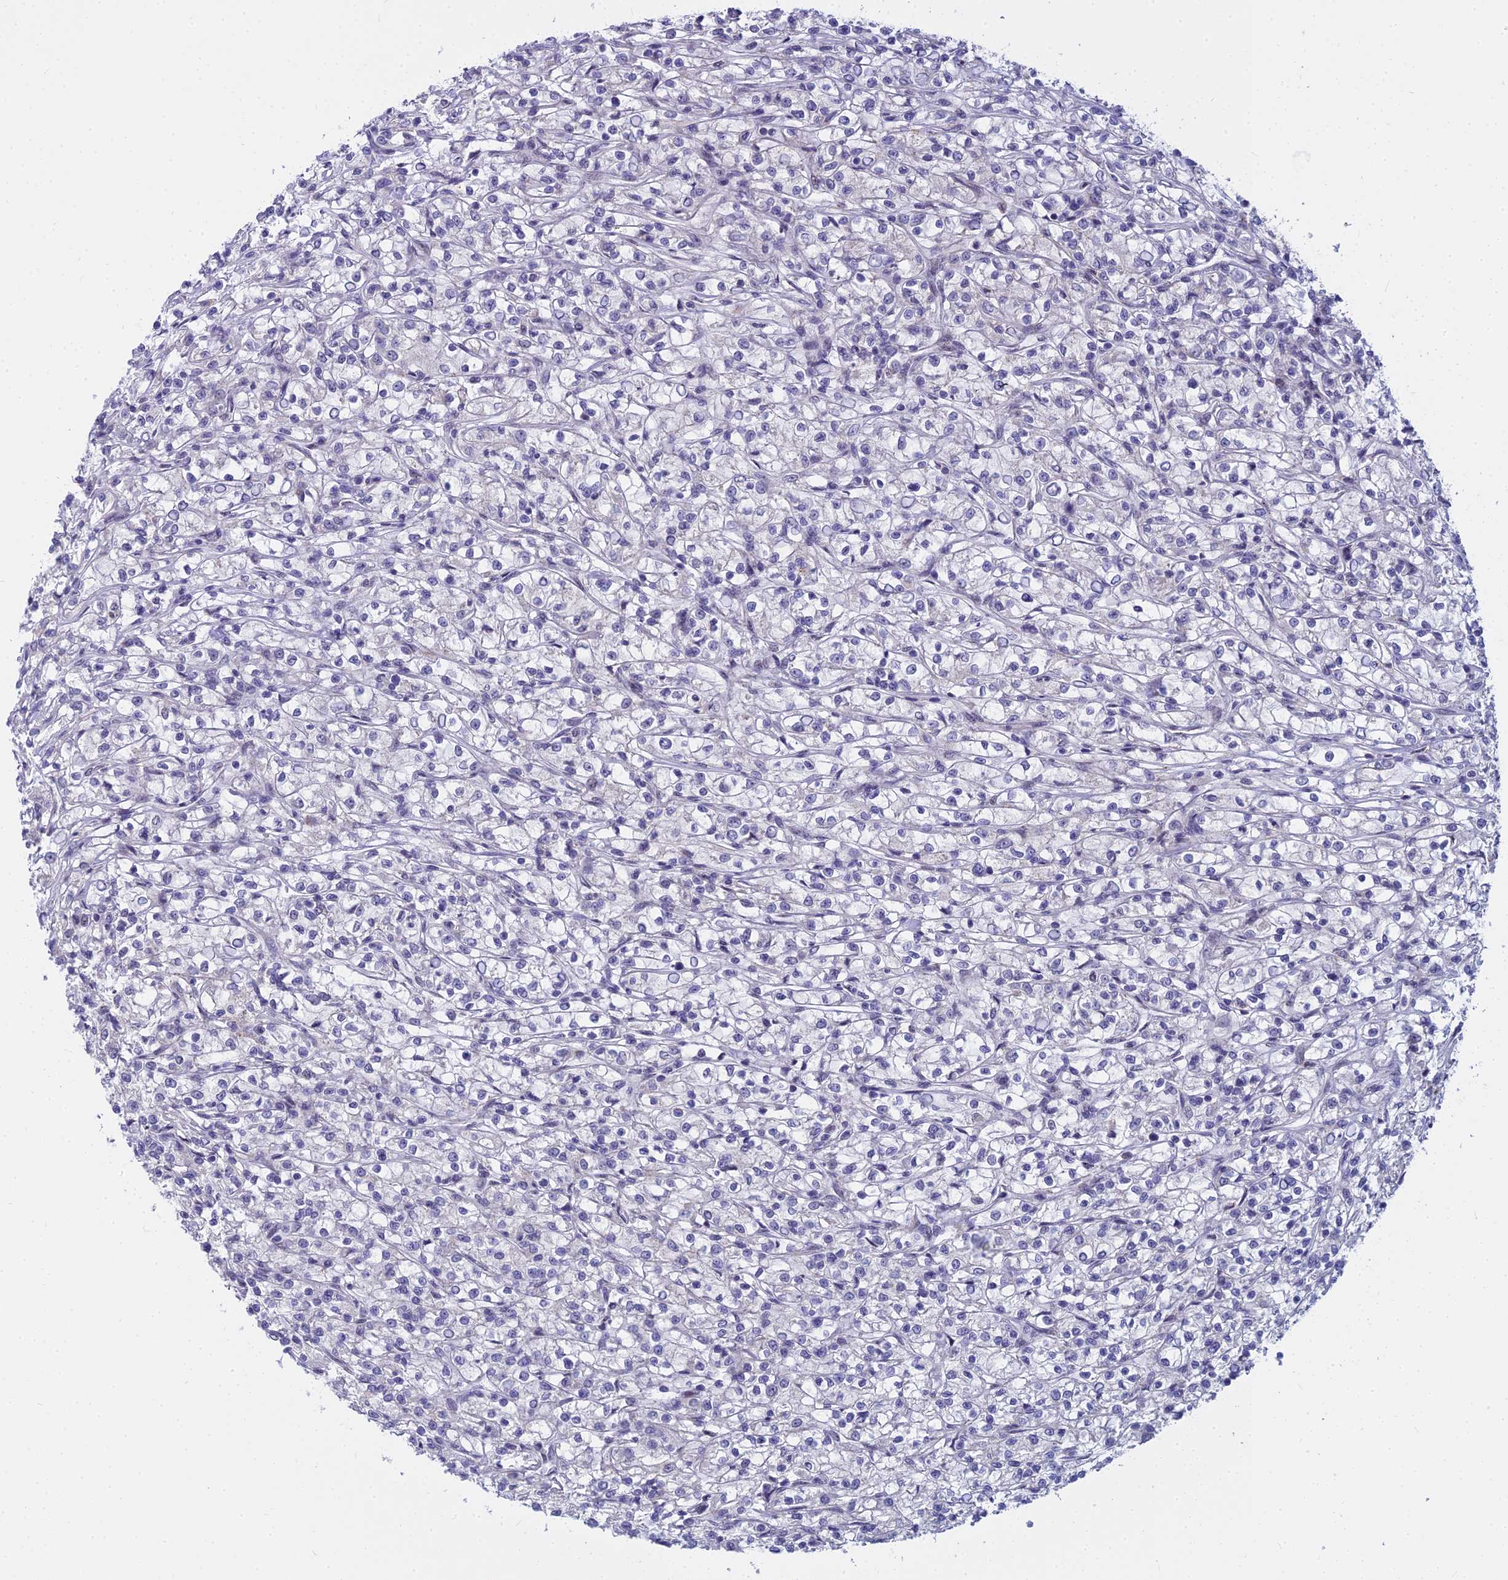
{"staining": {"intensity": "negative", "quantity": "none", "location": "none"}, "tissue": "renal cancer", "cell_type": "Tumor cells", "image_type": "cancer", "snomed": [{"axis": "morphology", "description": "Adenocarcinoma, NOS"}, {"axis": "topography", "description": "Kidney"}], "caption": "A high-resolution histopathology image shows immunohistochemistry staining of adenocarcinoma (renal), which exhibits no significant expression in tumor cells.", "gene": "WDPCP", "patient": {"sex": "female", "age": 59}}